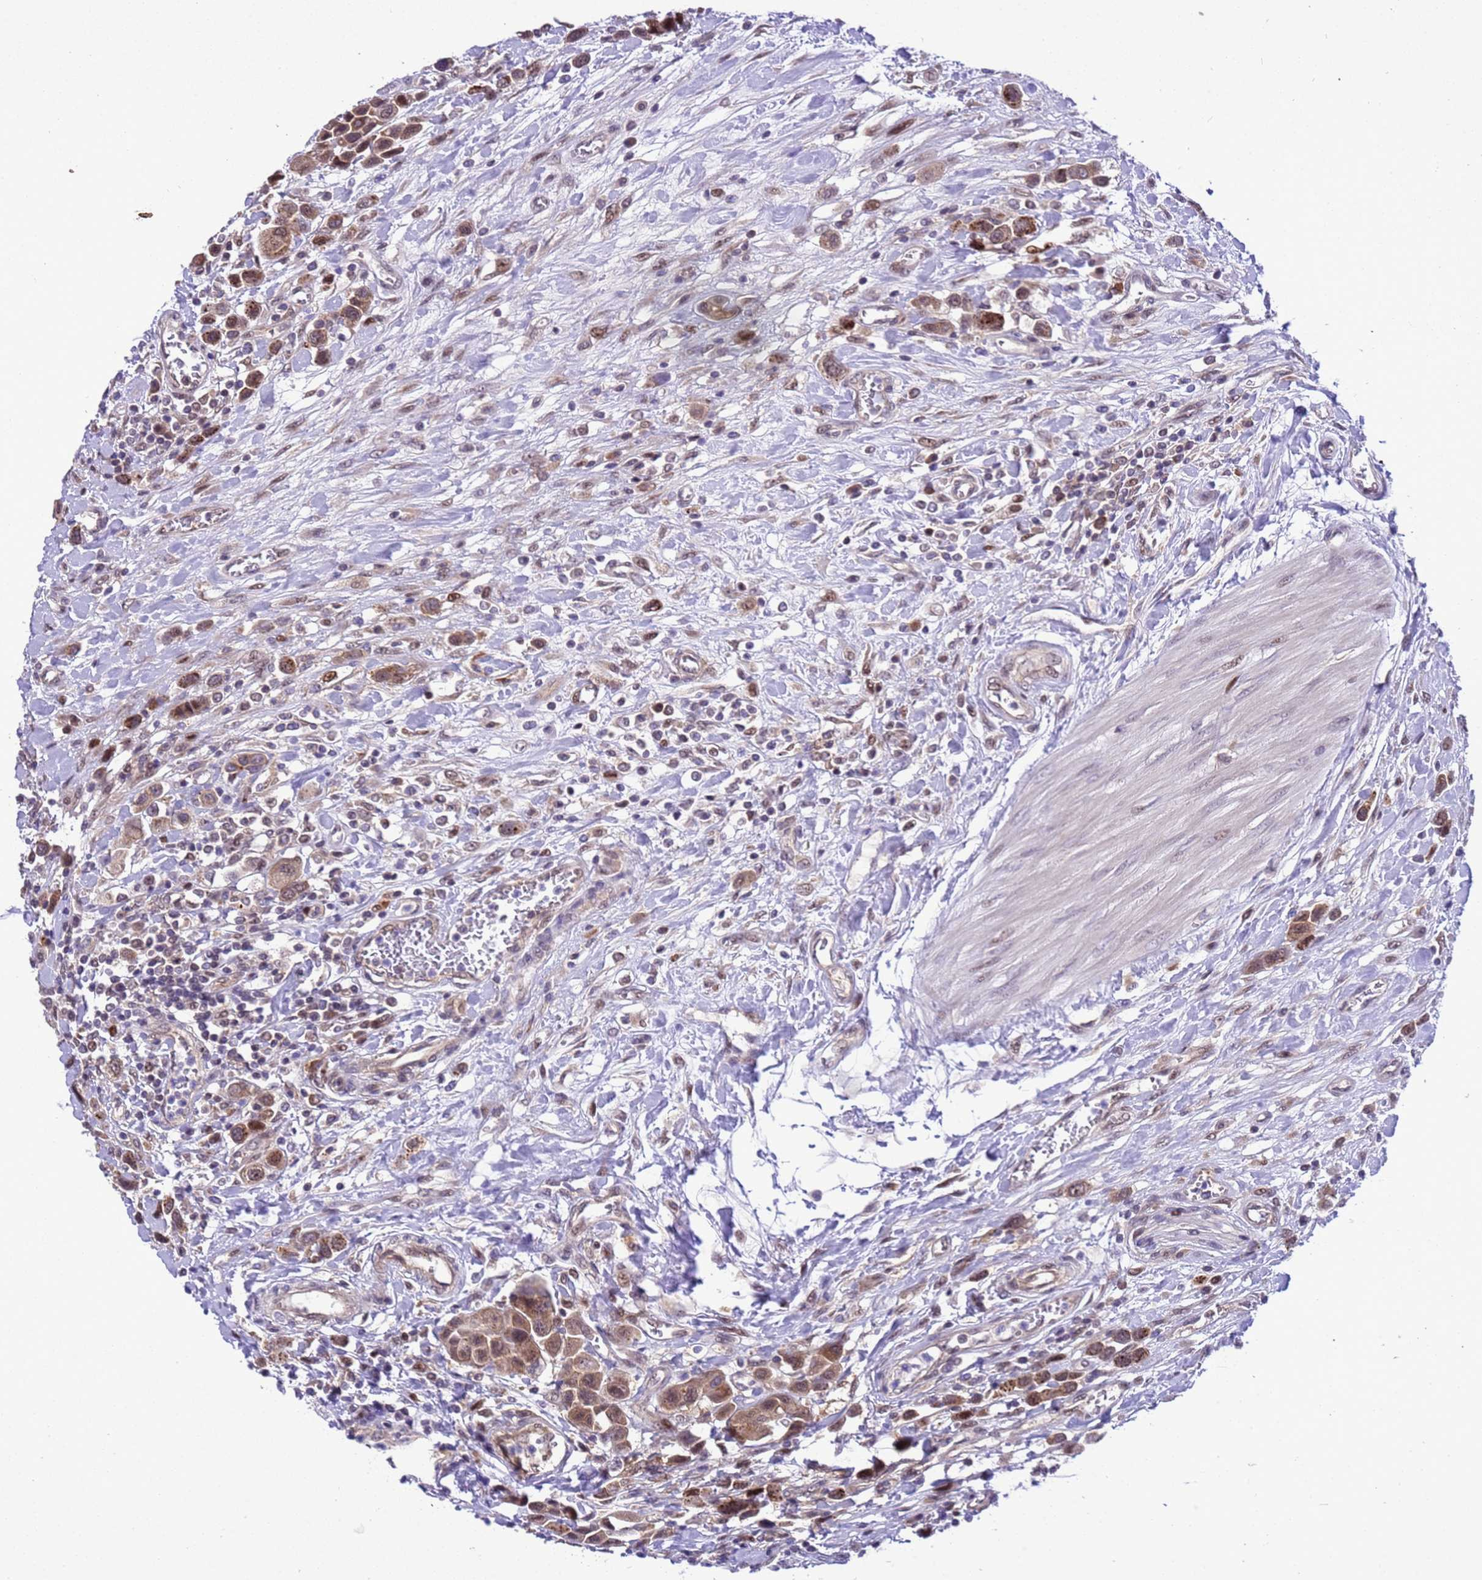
{"staining": {"intensity": "moderate", "quantity": ">75%", "location": "cytoplasmic/membranous,nuclear"}, "tissue": "urothelial cancer", "cell_type": "Tumor cells", "image_type": "cancer", "snomed": [{"axis": "morphology", "description": "Urothelial carcinoma, High grade"}, {"axis": "topography", "description": "Urinary bladder"}], "caption": "Moderate cytoplasmic/membranous and nuclear staining for a protein is present in about >75% of tumor cells of urothelial cancer using immunohistochemistry (IHC).", "gene": "RASD1", "patient": {"sex": "male", "age": 50}}